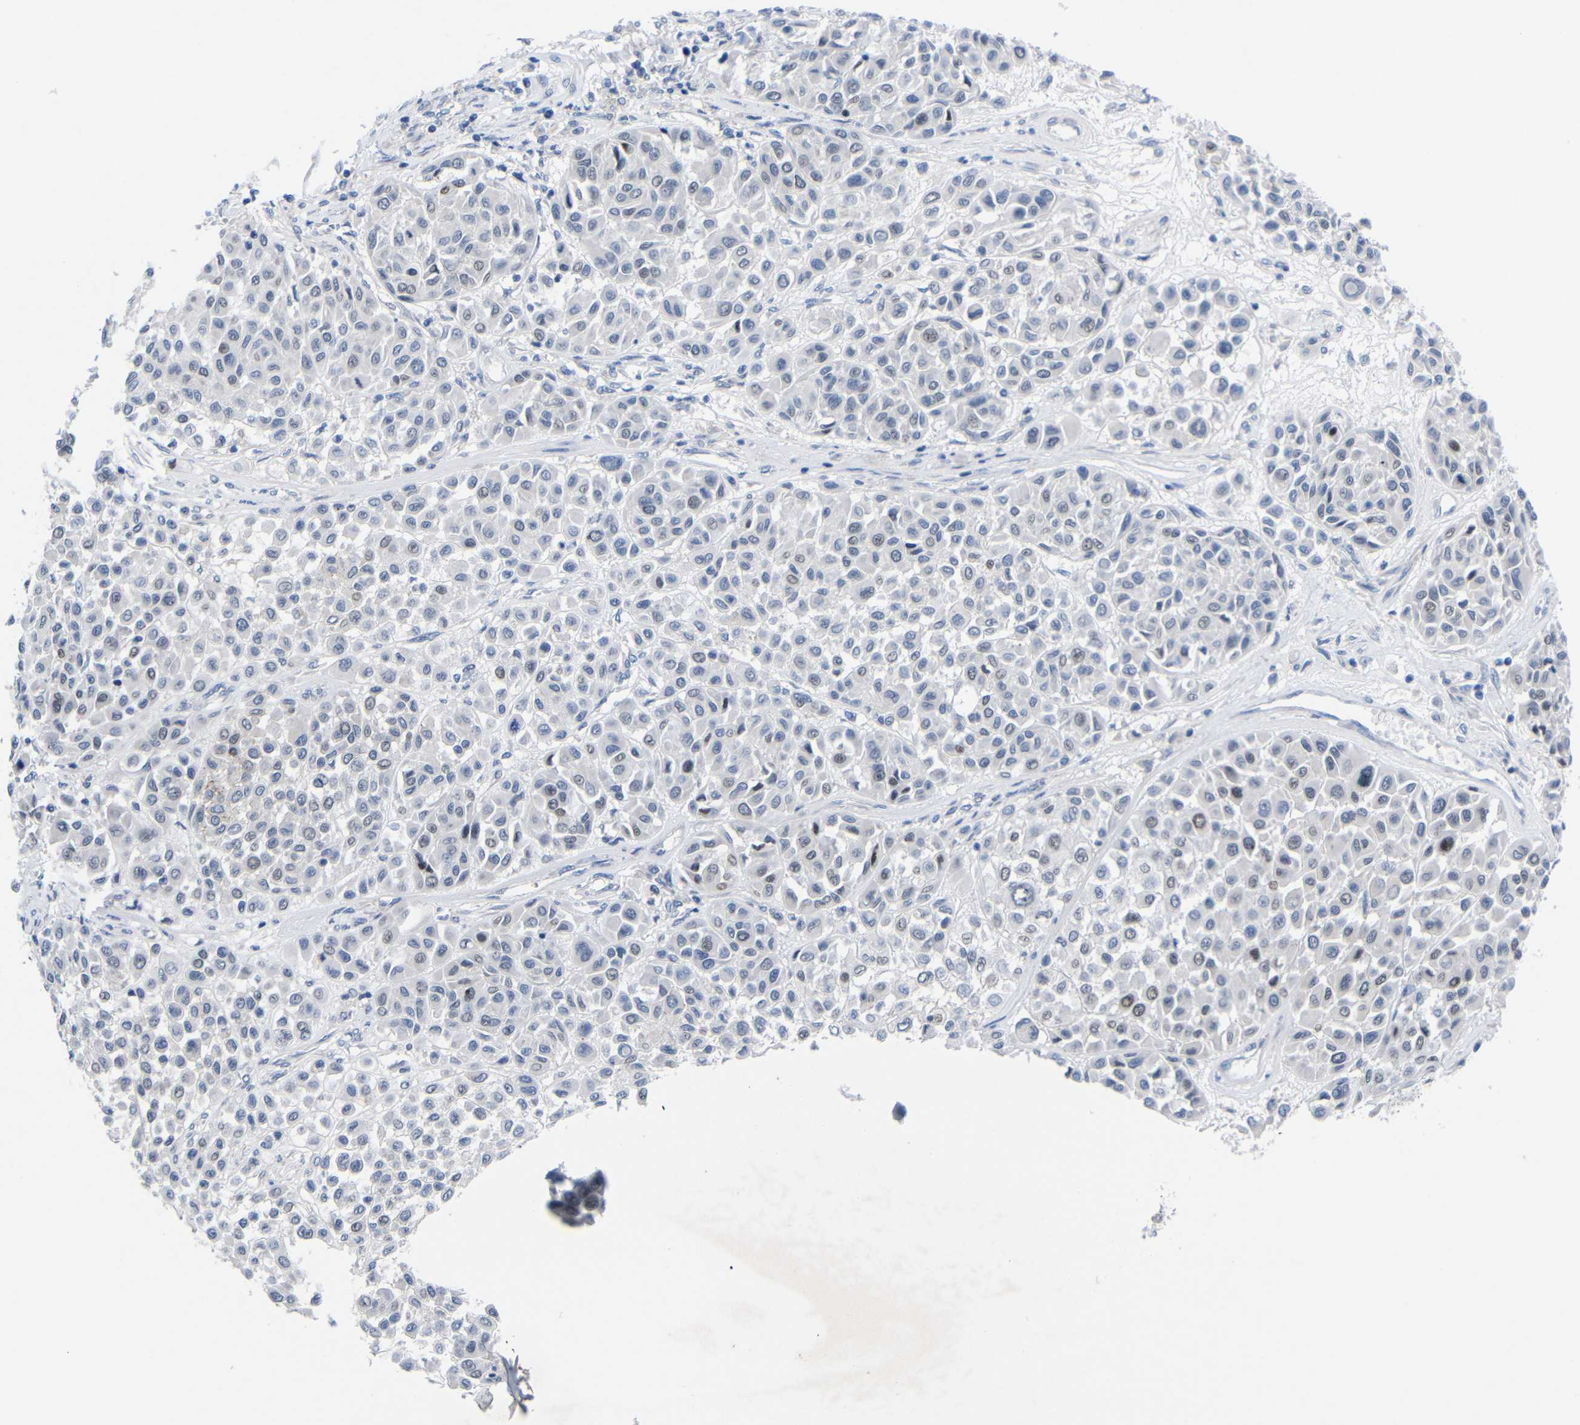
{"staining": {"intensity": "weak", "quantity": "<25%", "location": "nuclear"}, "tissue": "melanoma", "cell_type": "Tumor cells", "image_type": "cancer", "snomed": [{"axis": "morphology", "description": "Malignant melanoma, Metastatic site"}, {"axis": "topography", "description": "Soft tissue"}], "caption": "Malignant melanoma (metastatic site) was stained to show a protein in brown. There is no significant staining in tumor cells.", "gene": "CMTM1", "patient": {"sex": "male", "age": 41}}